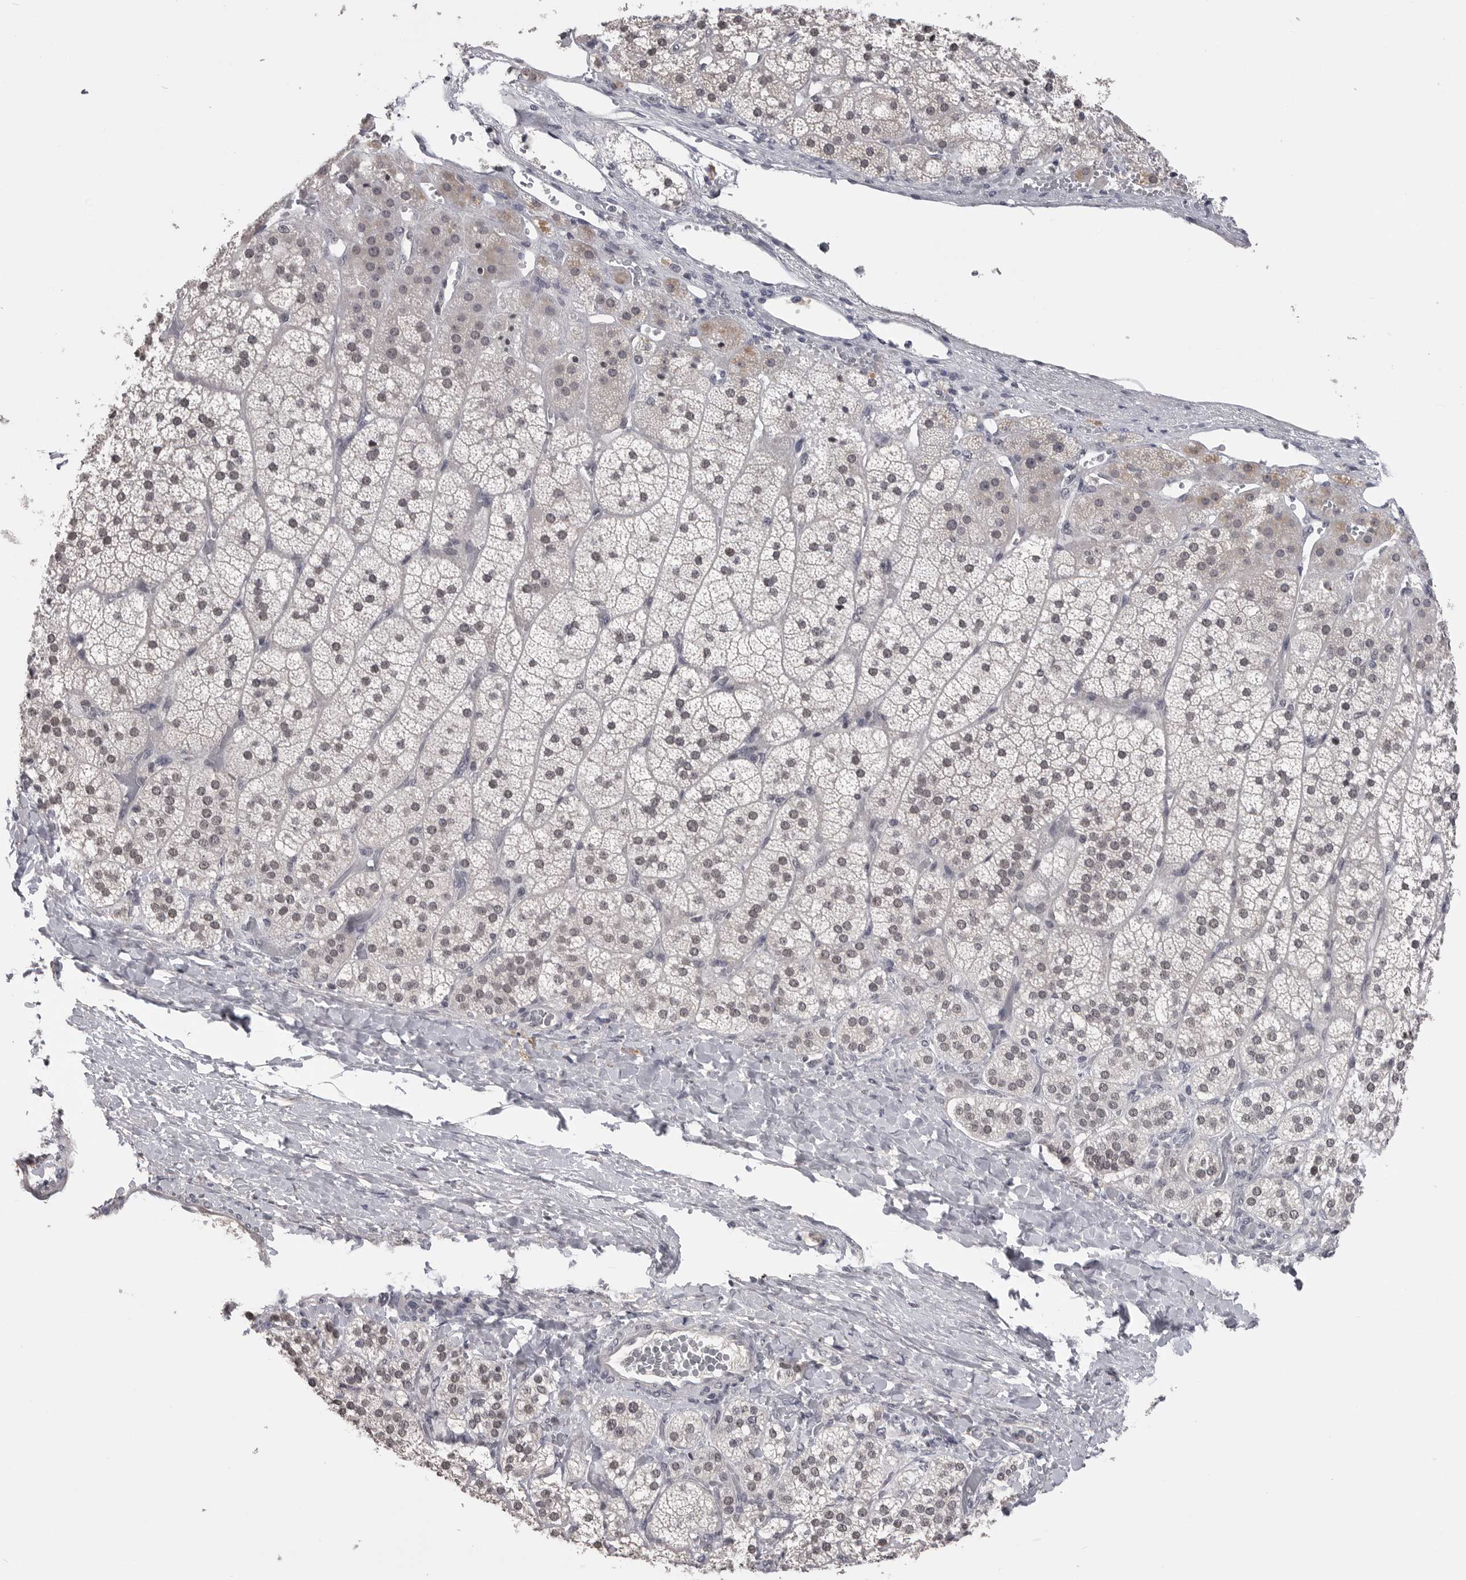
{"staining": {"intensity": "weak", "quantity": ">75%", "location": "nuclear"}, "tissue": "adrenal gland", "cell_type": "Glandular cells", "image_type": "normal", "snomed": [{"axis": "morphology", "description": "Normal tissue, NOS"}, {"axis": "topography", "description": "Adrenal gland"}], "caption": "Protein staining of benign adrenal gland demonstrates weak nuclear expression in approximately >75% of glandular cells.", "gene": "DLG2", "patient": {"sex": "female", "age": 44}}